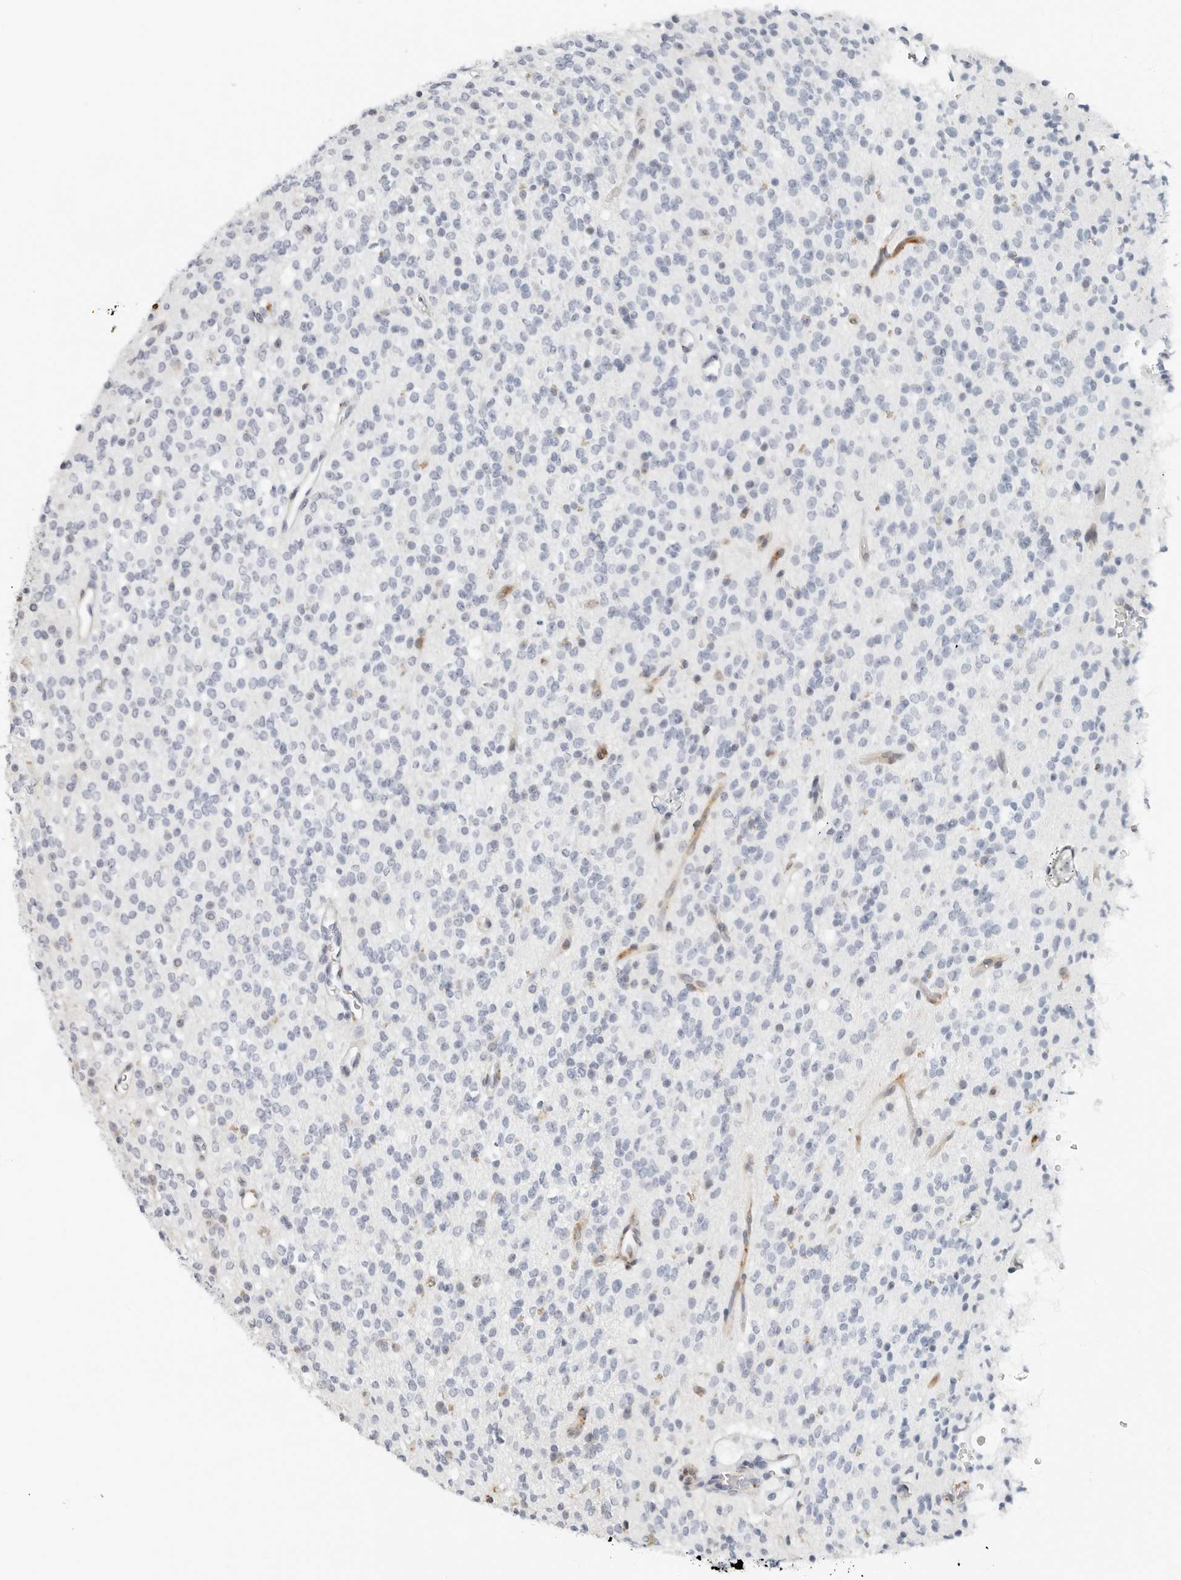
{"staining": {"intensity": "negative", "quantity": "none", "location": "none"}, "tissue": "glioma", "cell_type": "Tumor cells", "image_type": "cancer", "snomed": [{"axis": "morphology", "description": "Glioma, malignant, High grade"}, {"axis": "topography", "description": "Brain"}], "caption": "High magnification brightfield microscopy of malignant high-grade glioma stained with DAB (brown) and counterstained with hematoxylin (blue): tumor cells show no significant staining. Brightfield microscopy of immunohistochemistry stained with DAB (brown) and hematoxylin (blue), captured at high magnification.", "gene": "P4HA2", "patient": {"sex": "male", "age": 34}}